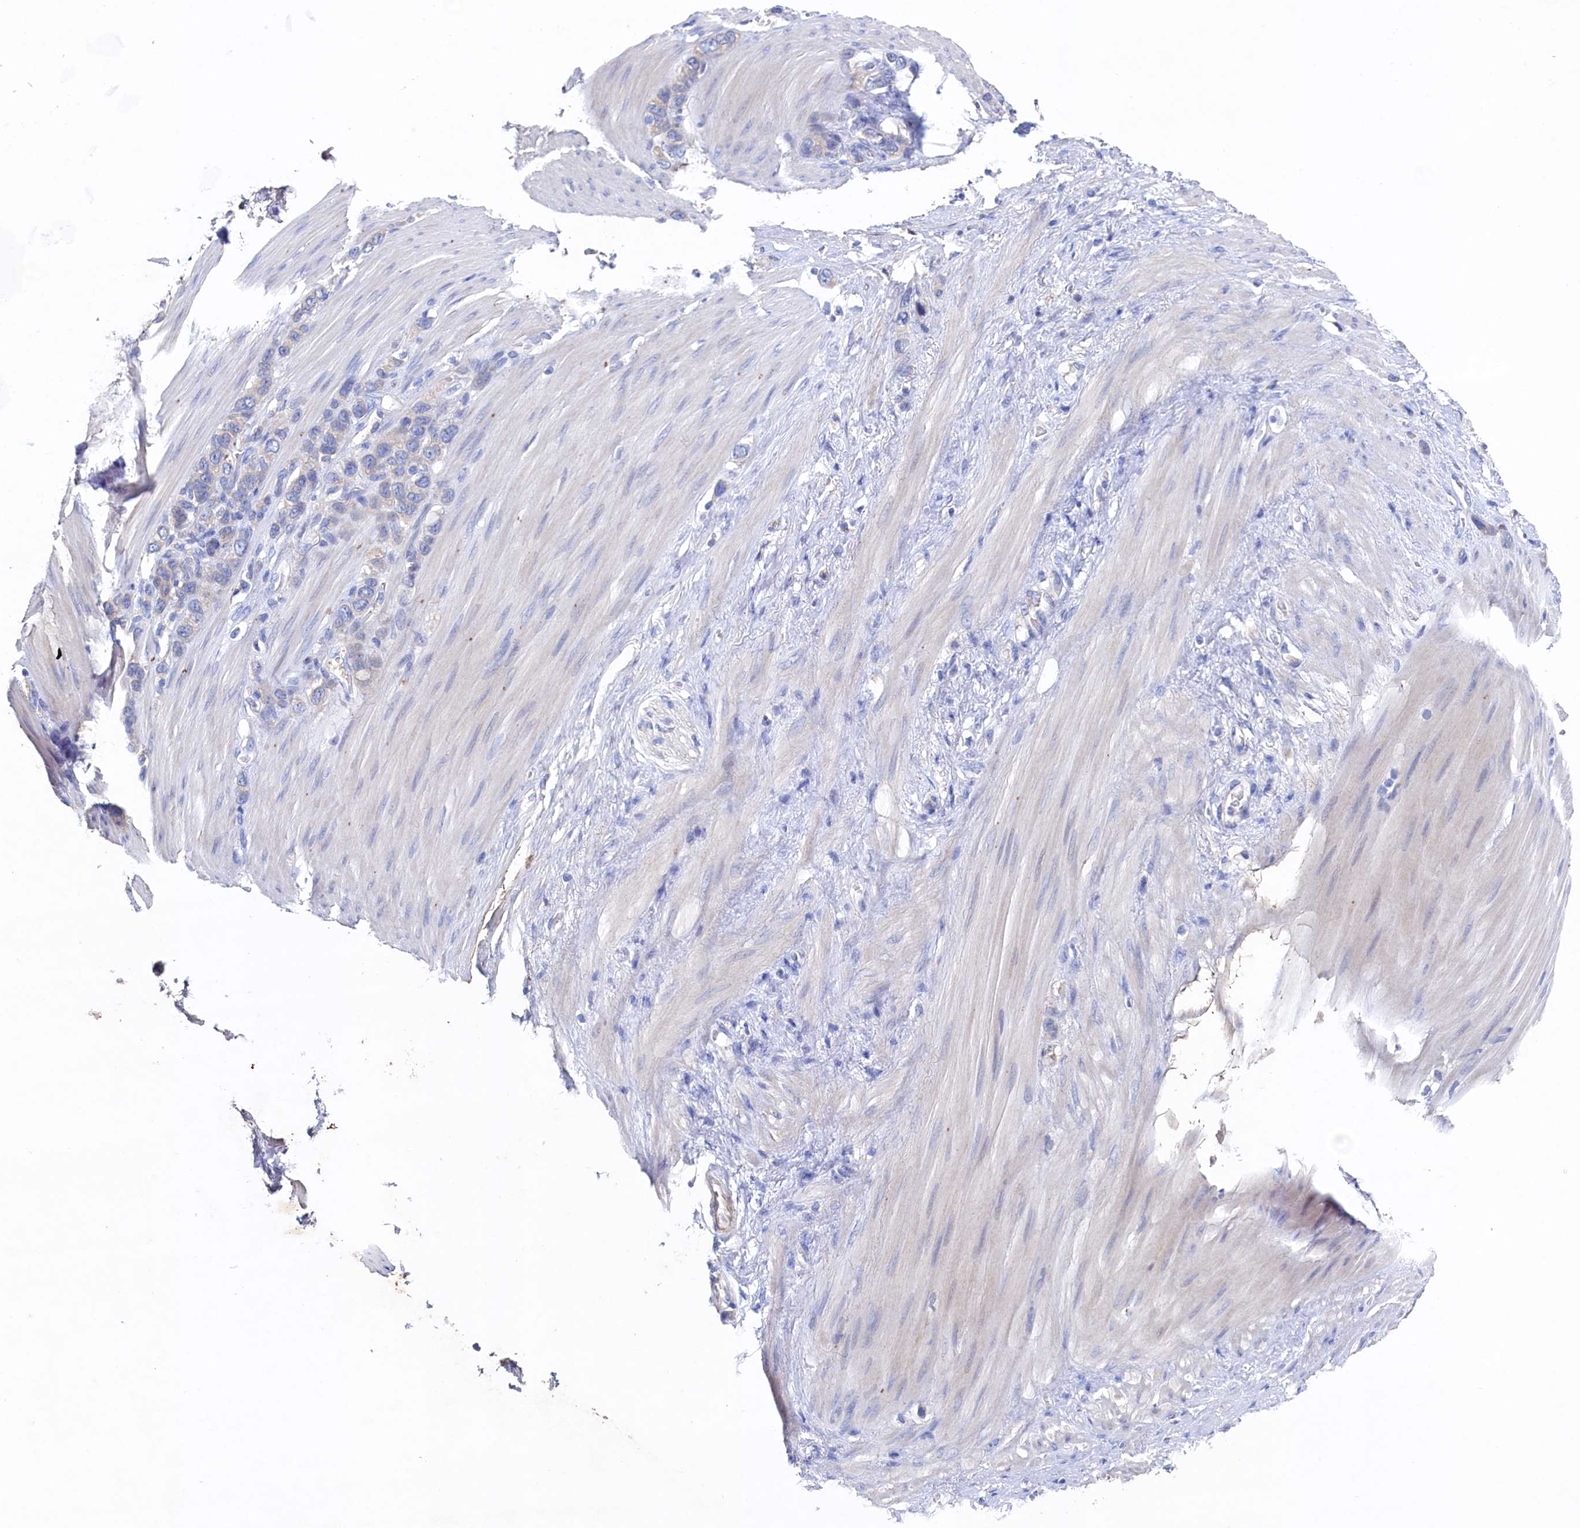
{"staining": {"intensity": "negative", "quantity": "none", "location": "none"}, "tissue": "stomach cancer", "cell_type": "Tumor cells", "image_type": "cancer", "snomed": [{"axis": "morphology", "description": "Adenocarcinoma, NOS"}, {"axis": "morphology", "description": "Adenocarcinoma, High grade"}, {"axis": "topography", "description": "Stomach, upper"}, {"axis": "topography", "description": "Stomach, lower"}], "caption": "Immunohistochemical staining of stomach cancer displays no significant expression in tumor cells.", "gene": "CBLIF", "patient": {"sex": "female", "age": 65}}